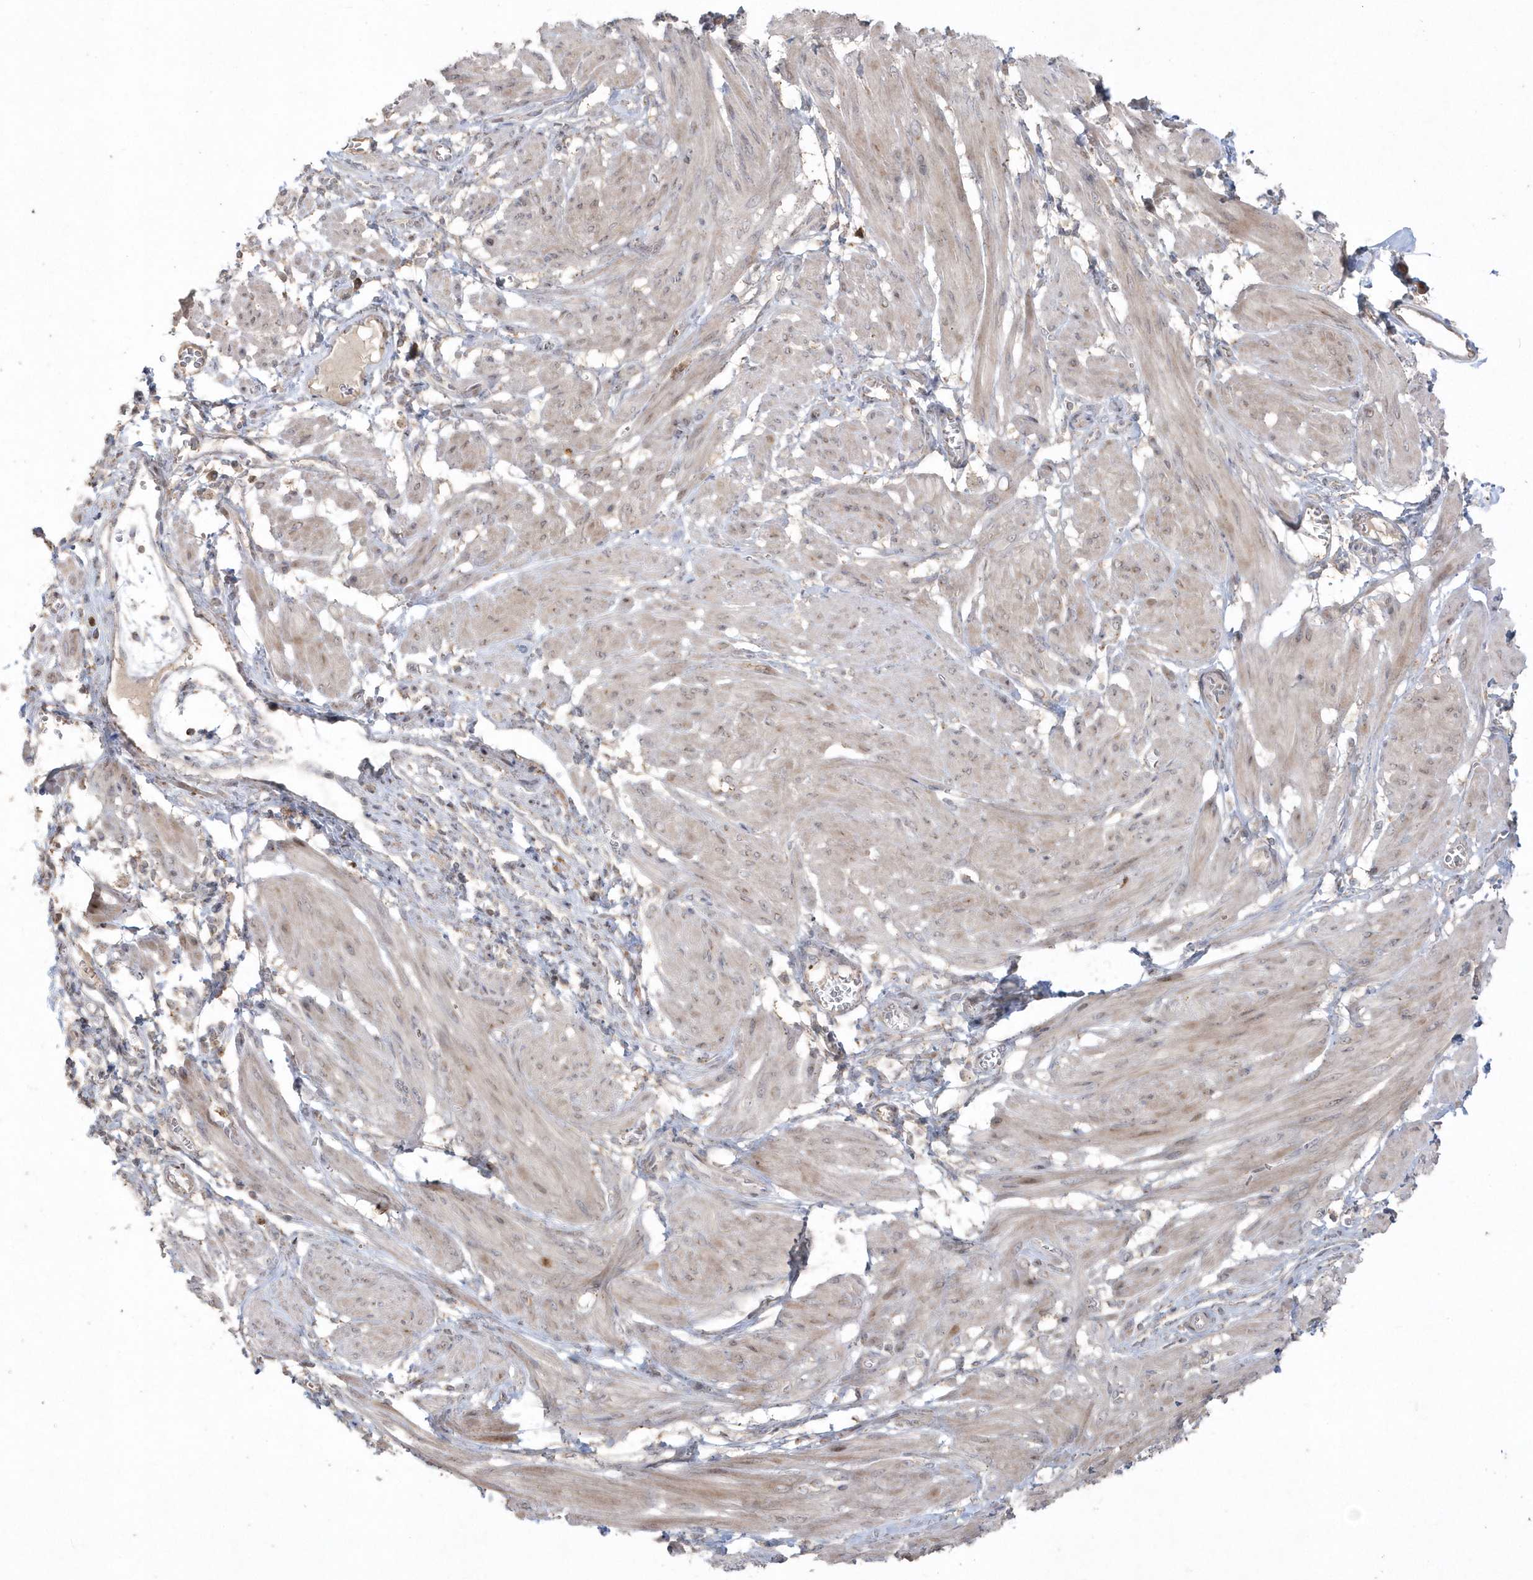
{"staining": {"intensity": "weak", "quantity": ">75%", "location": "cytoplasmic/membranous"}, "tissue": "smooth muscle", "cell_type": "Smooth muscle cells", "image_type": "normal", "snomed": [{"axis": "morphology", "description": "Normal tissue, NOS"}, {"axis": "topography", "description": "Smooth muscle"}], "caption": "Normal smooth muscle shows weak cytoplasmic/membranous expression in approximately >75% of smooth muscle cells (DAB = brown stain, brightfield microscopy at high magnification)..", "gene": "GEMIN6", "patient": {"sex": "female", "age": 39}}